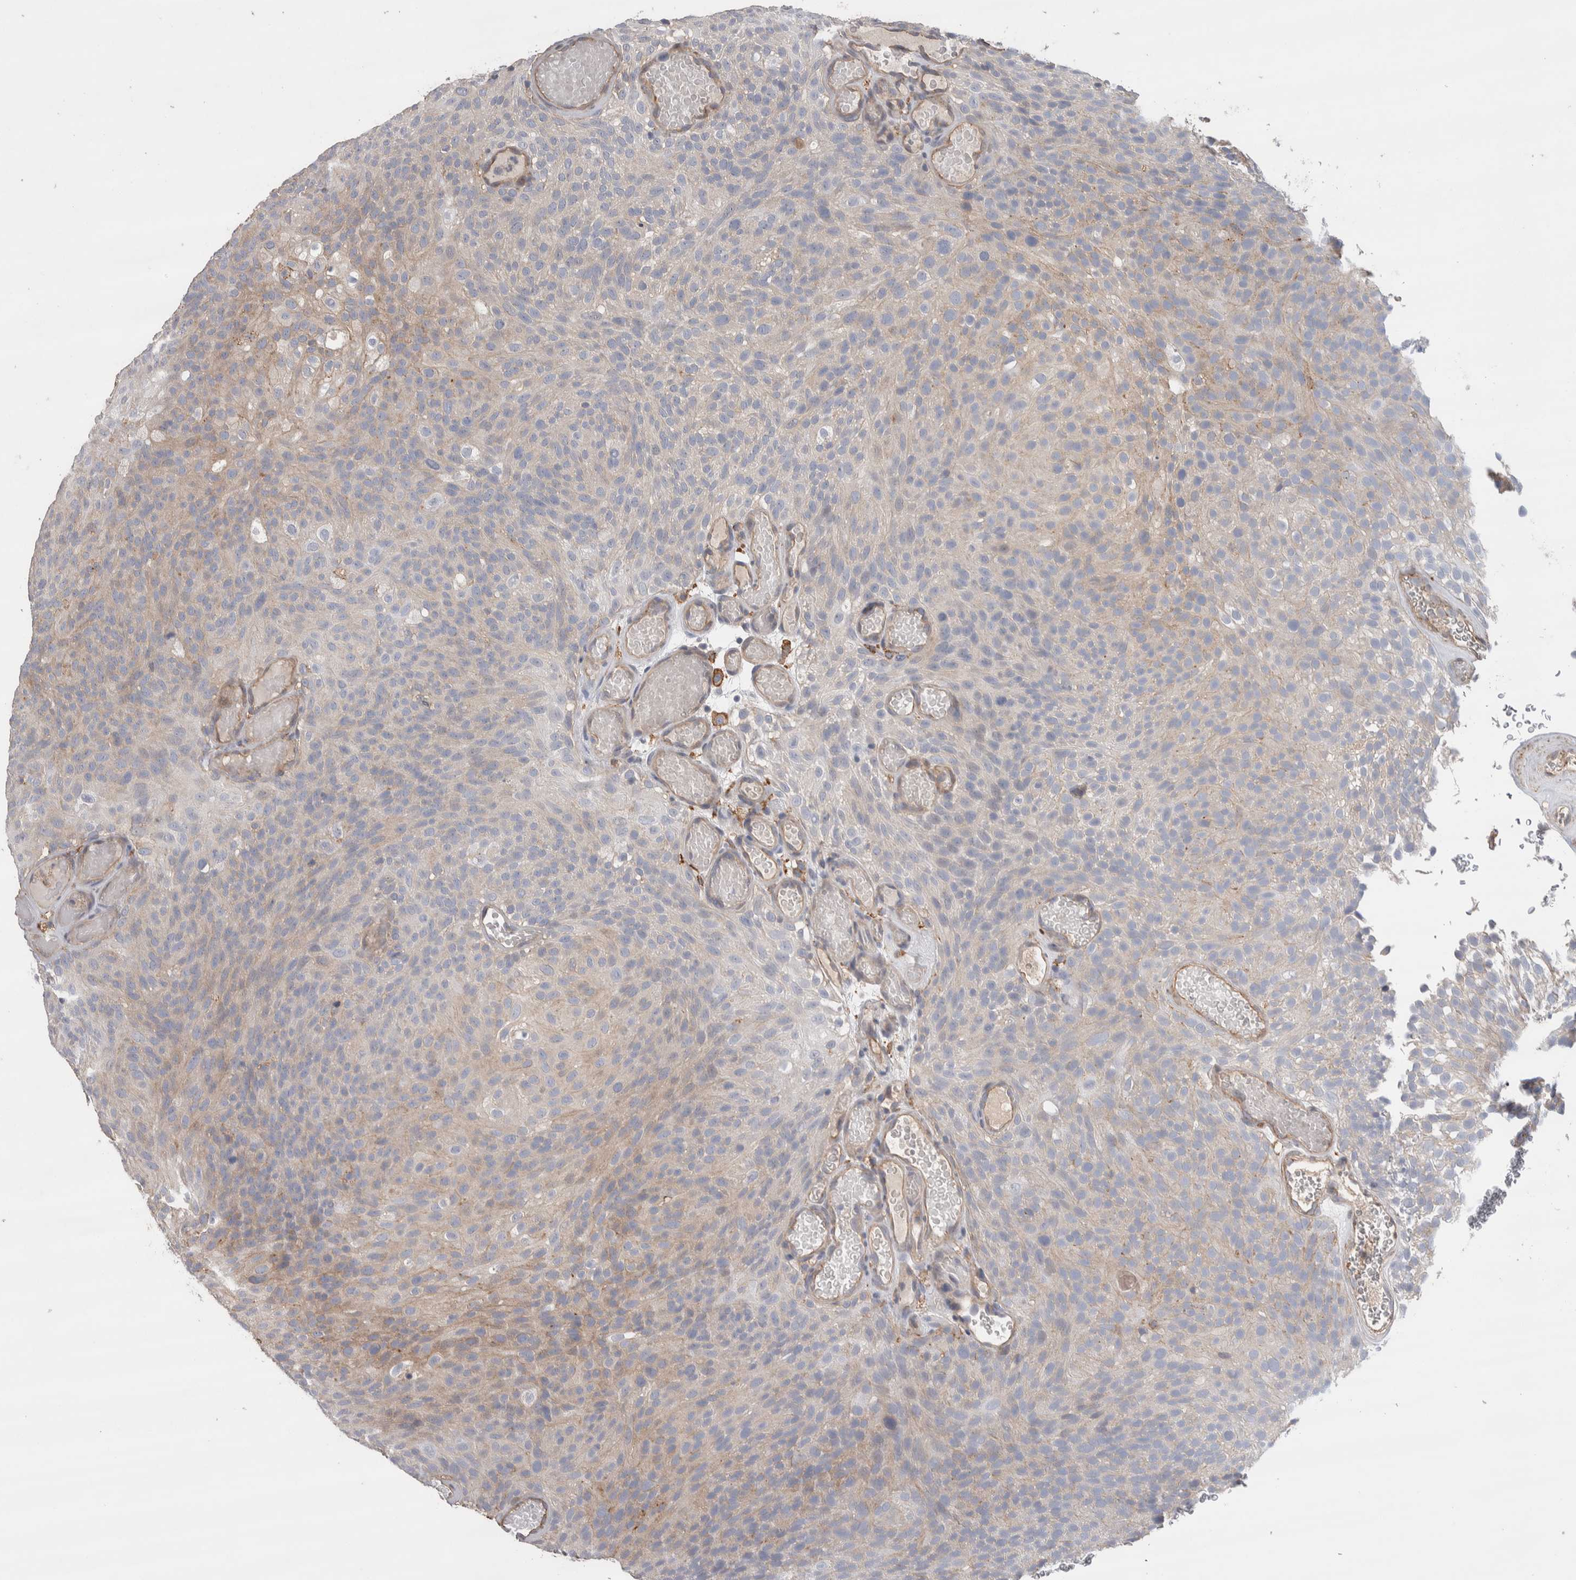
{"staining": {"intensity": "weak", "quantity": "<25%", "location": "cytoplasmic/membranous"}, "tissue": "urothelial cancer", "cell_type": "Tumor cells", "image_type": "cancer", "snomed": [{"axis": "morphology", "description": "Urothelial carcinoma, Low grade"}, {"axis": "topography", "description": "Urinary bladder"}], "caption": "A high-resolution photomicrograph shows immunohistochemistry (IHC) staining of low-grade urothelial carcinoma, which shows no significant positivity in tumor cells.", "gene": "GCNA", "patient": {"sex": "male", "age": 78}}